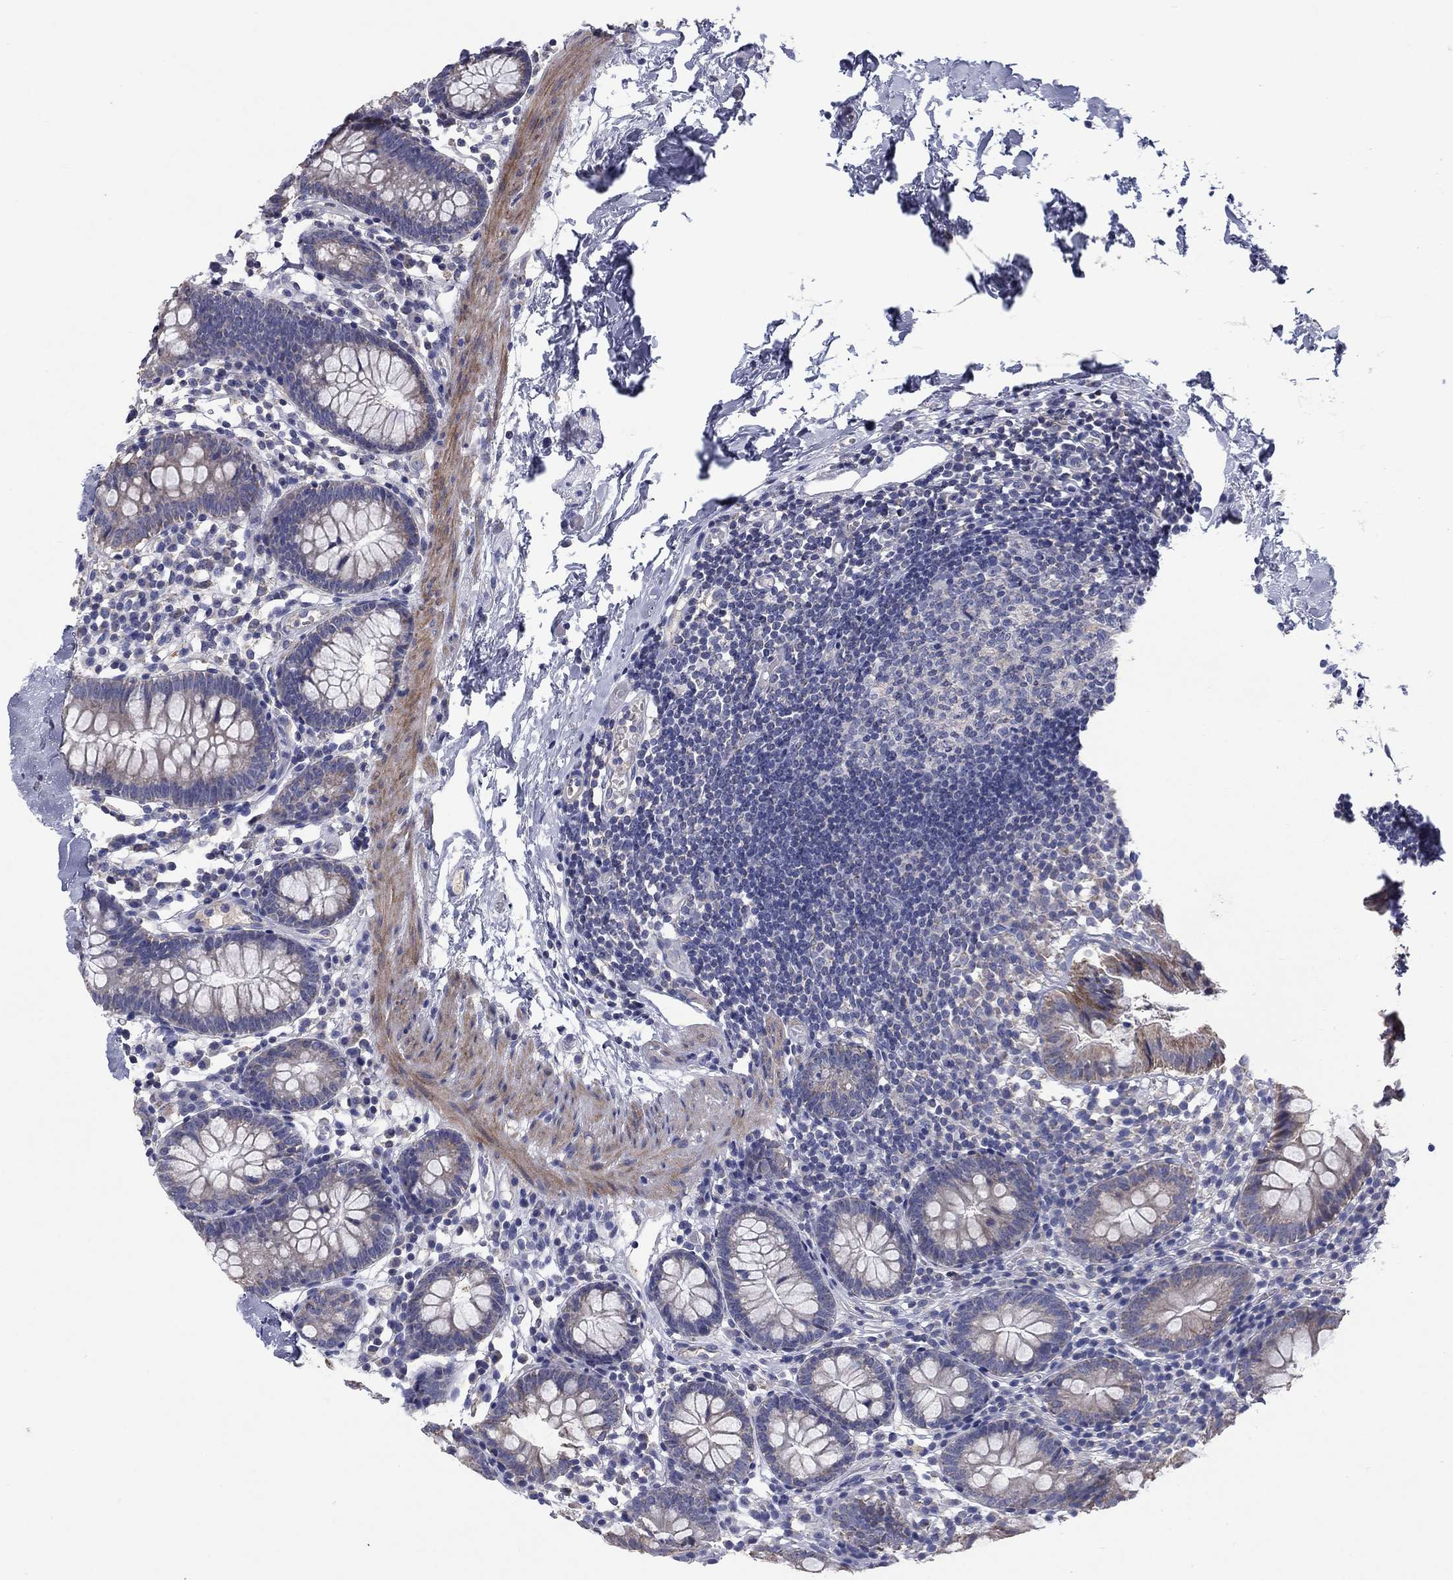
{"staining": {"intensity": "strong", "quantity": "25%-75%", "location": "cytoplasmic/membranous"}, "tissue": "small intestine", "cell_type": "Glandular cells", "image_type": "normal", "snomed": [{"axis": "morphology", "description": "Normal tissue, NOS"}, {"axis": "topography", "description": "Small intestine"}], "caption": "Immunohistochemistry (IHC) (DAB) staining of benign small intestine shows strong cytoplasmic/membranous protein positivity in approximately 25%-75% of glandular cells.", "gene": "FRK", "patient": {"sex": "female", "age": 90}}